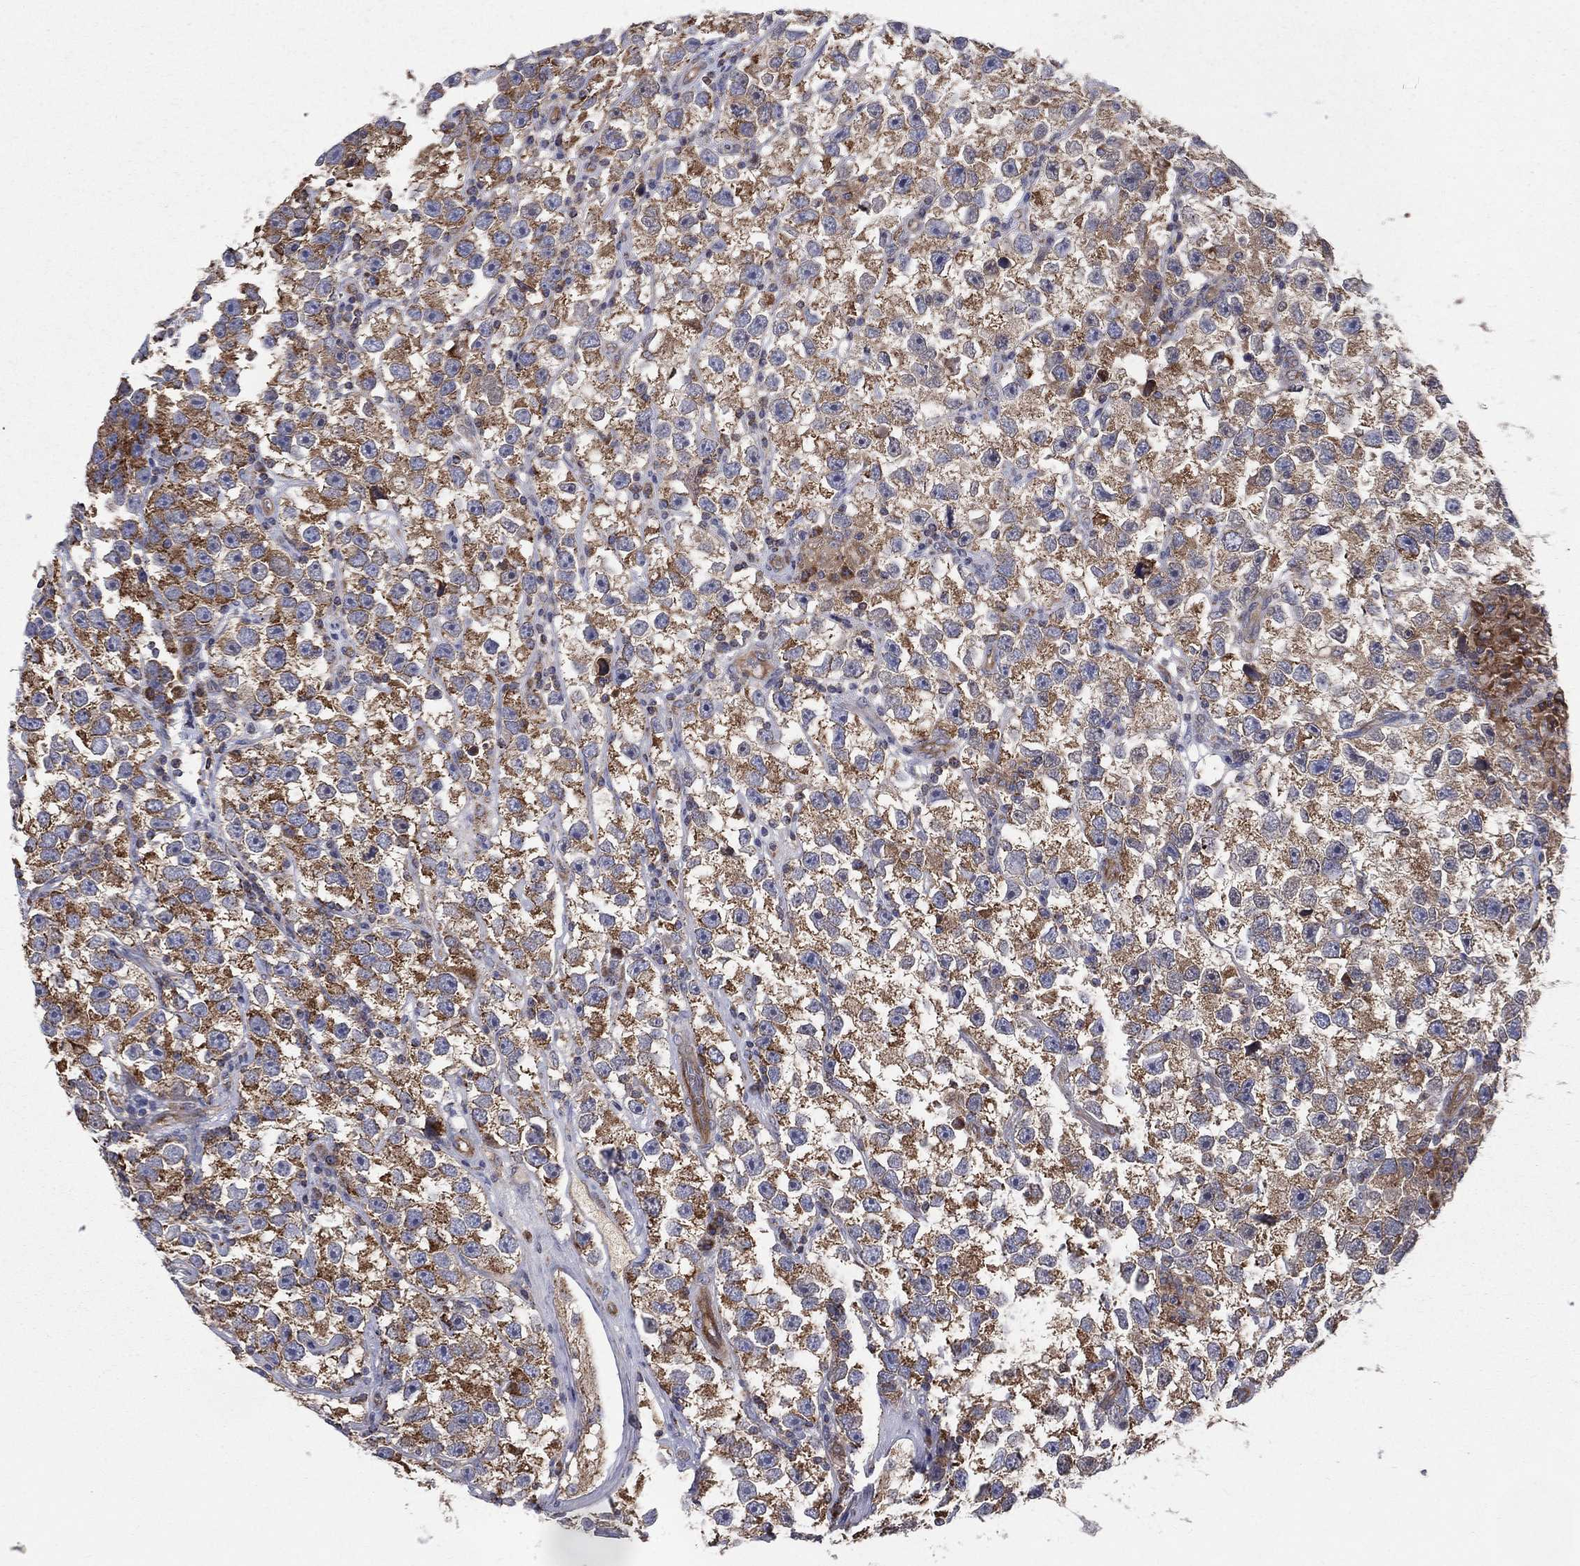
{"staining": {"intensity": "moderate", "quantity": ">75%", "location": "cytoplasmic/membranous"}, "tissue": "testis cancer", "cell_type": "Tumor cells", "image_type": "cancer", "snomed": [{"axis": "morphology", "description": "Seminoma, NOS"}, {"axis": "topography", "description": "Testis"}], "caption": "Testis cancer (seminoma) tissue reveals moderate cytoplasmic/membranous expression in about >75% of tumor cells, visualized by immunohistochemistry.", "gene": "MIX23", "patient": {"sex": "male", "age": 26}}